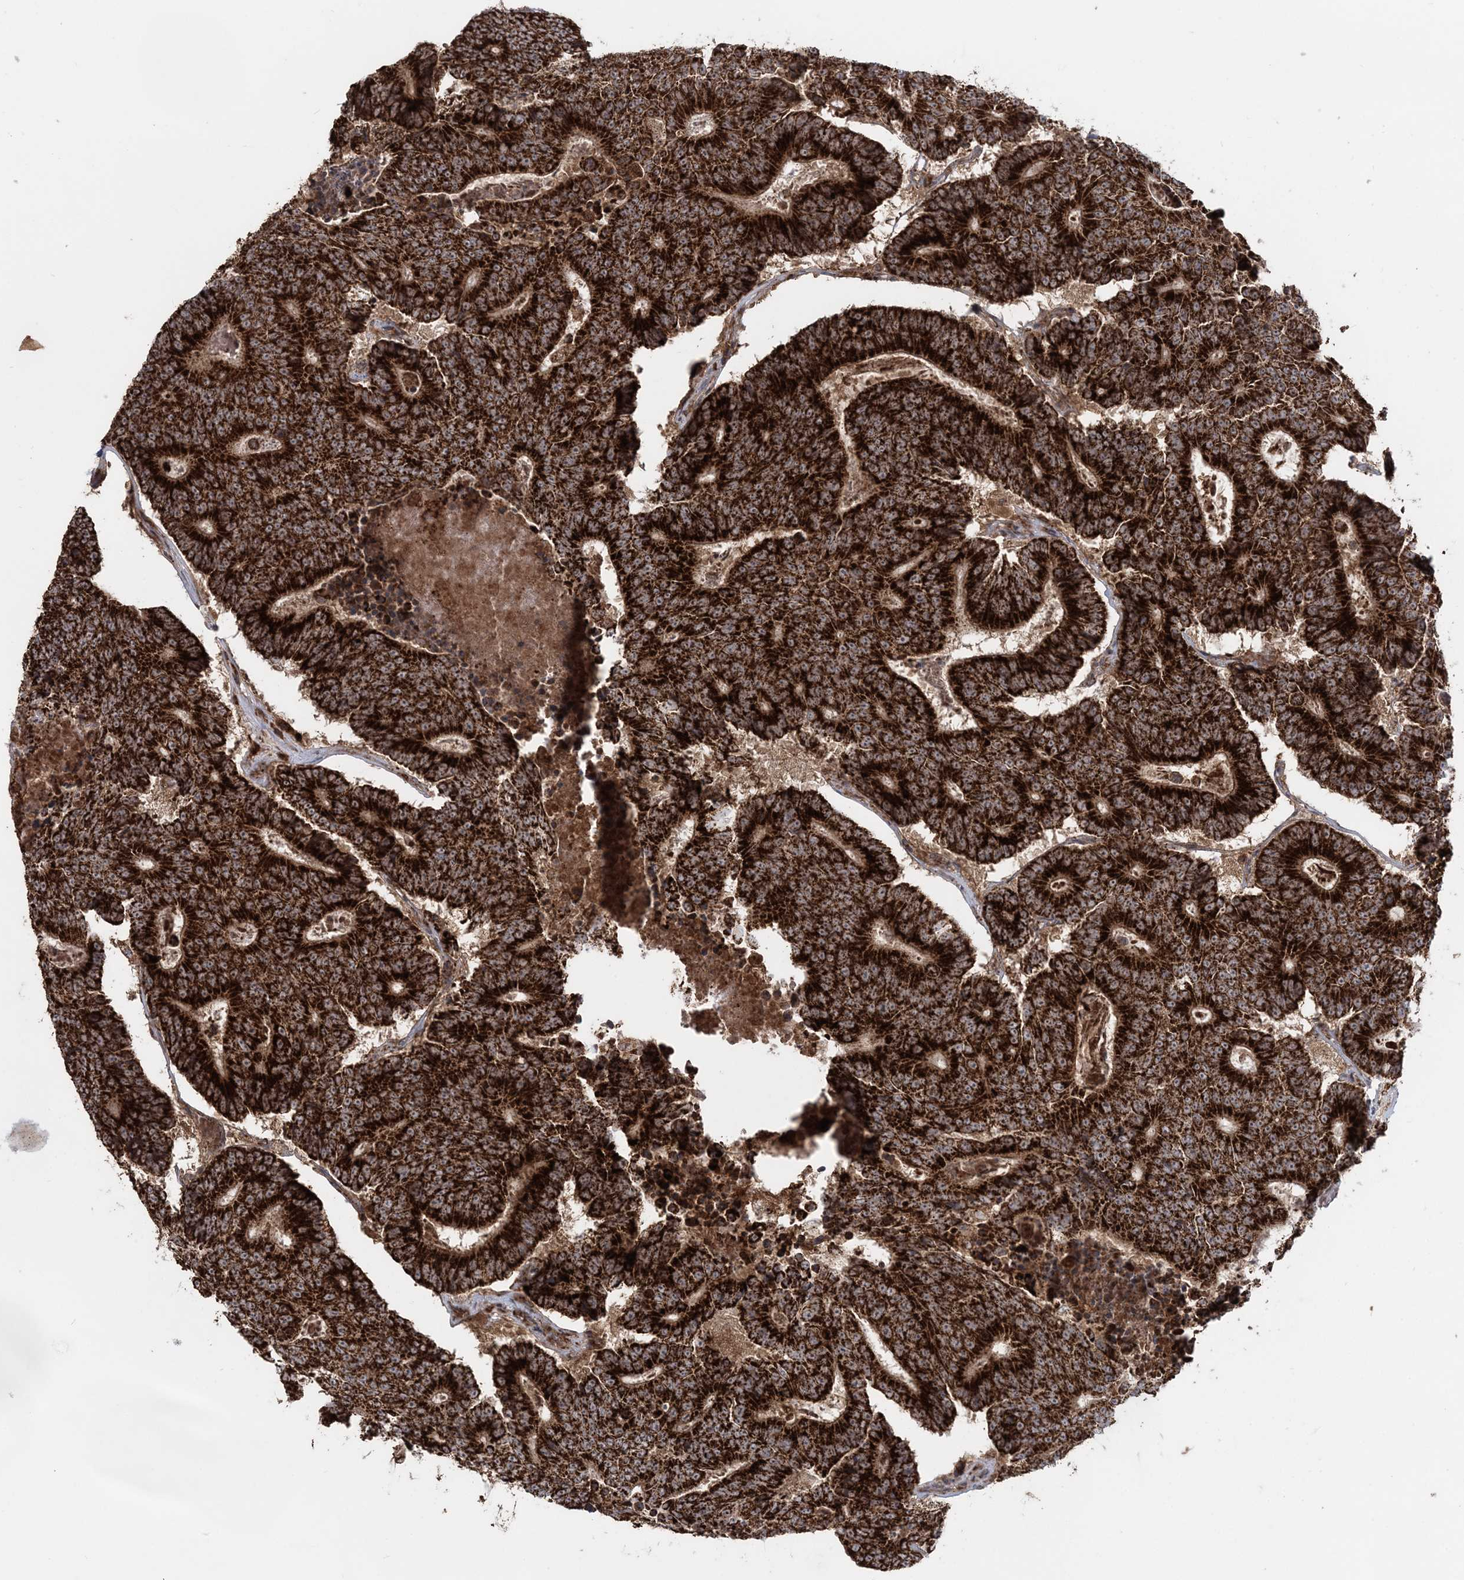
{"staining": {"intensity": "strong", "quantity": ">75%", "location": "cytoplasmic/membranous"}, "tissue": "colorectal cancer", "cell_type": "Tumor cells", "image_type": "cancer", "snomed": [{"axis": "morphology", "description": "Adenocarcinoma, NOS"}, {"axis": "topography", "description": "Colon"}], "caption": "A high amount of strong cytoplasmic/membranous staining is seen in about >75% of tumor cells in adenocarcinoma (colorectal) tissue.", "gene": "LRPPRC", "patient": {"sex": "male", "age": 83}}